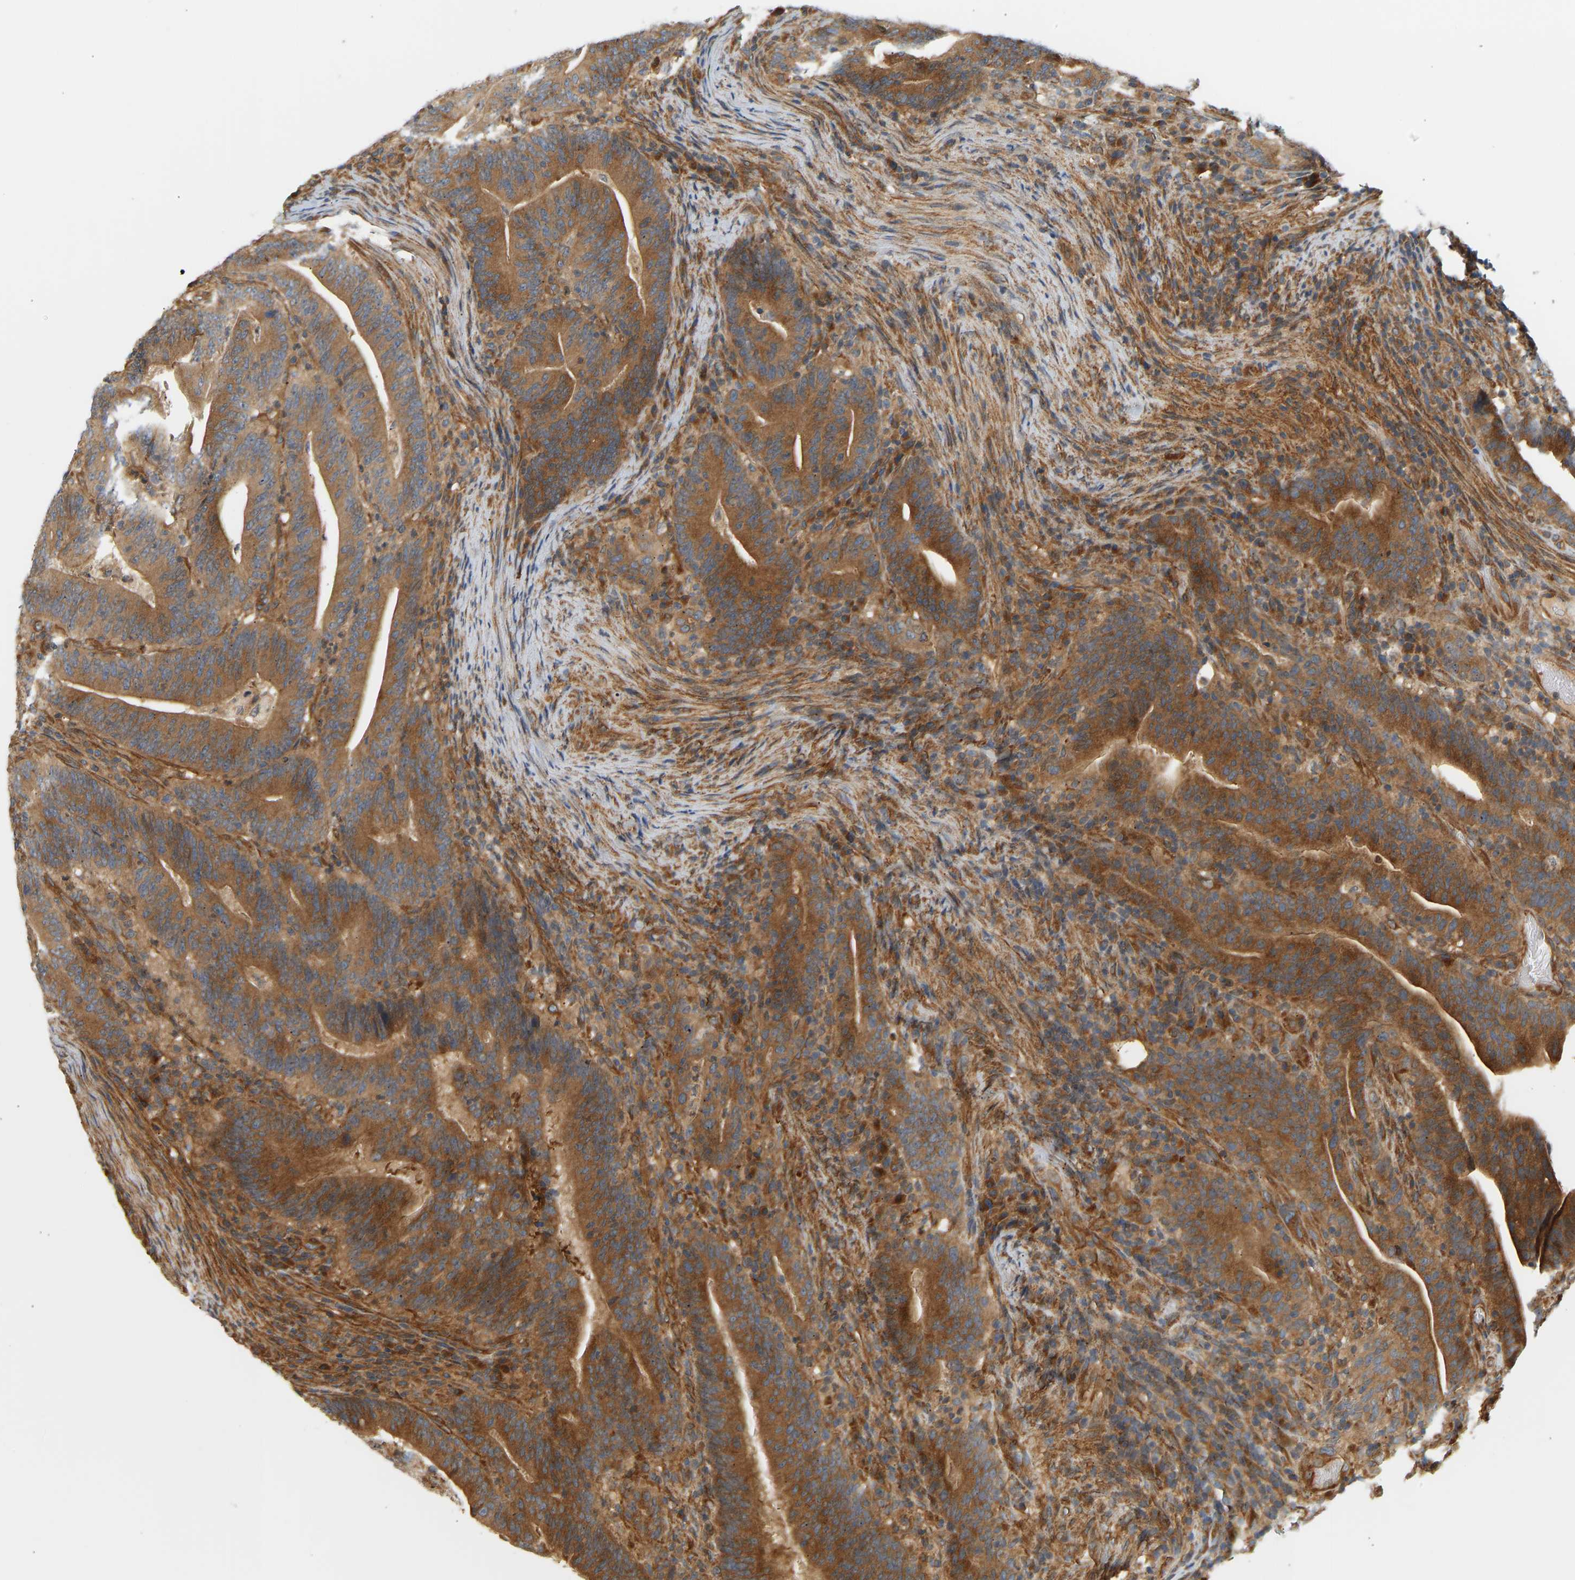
{"staining": {"intensity": "strong", "quantity": ">75%", "location": "cytoplasmic/membranous"}, "tissue": "colorectal cancer", "cell_type": "Tumor cells", "image_type": "cancer", "snomed": [{"axis": "morphology", "description": "Adenocarcinoma, NOS"}, {"axis": "topography", "description": "Colon"}], "caption": "Tumor cells demonstrate high levels of strong cytoplasmic/membranous expression in about >75% of cells in colorectal cancer. The staining is performed using DAB brown chromogen to label protein expression. The nuclei are counter-stained blue using hematoxylin.", "gene": "CEP57", "patient": {"sex": "female", "age": 66}}